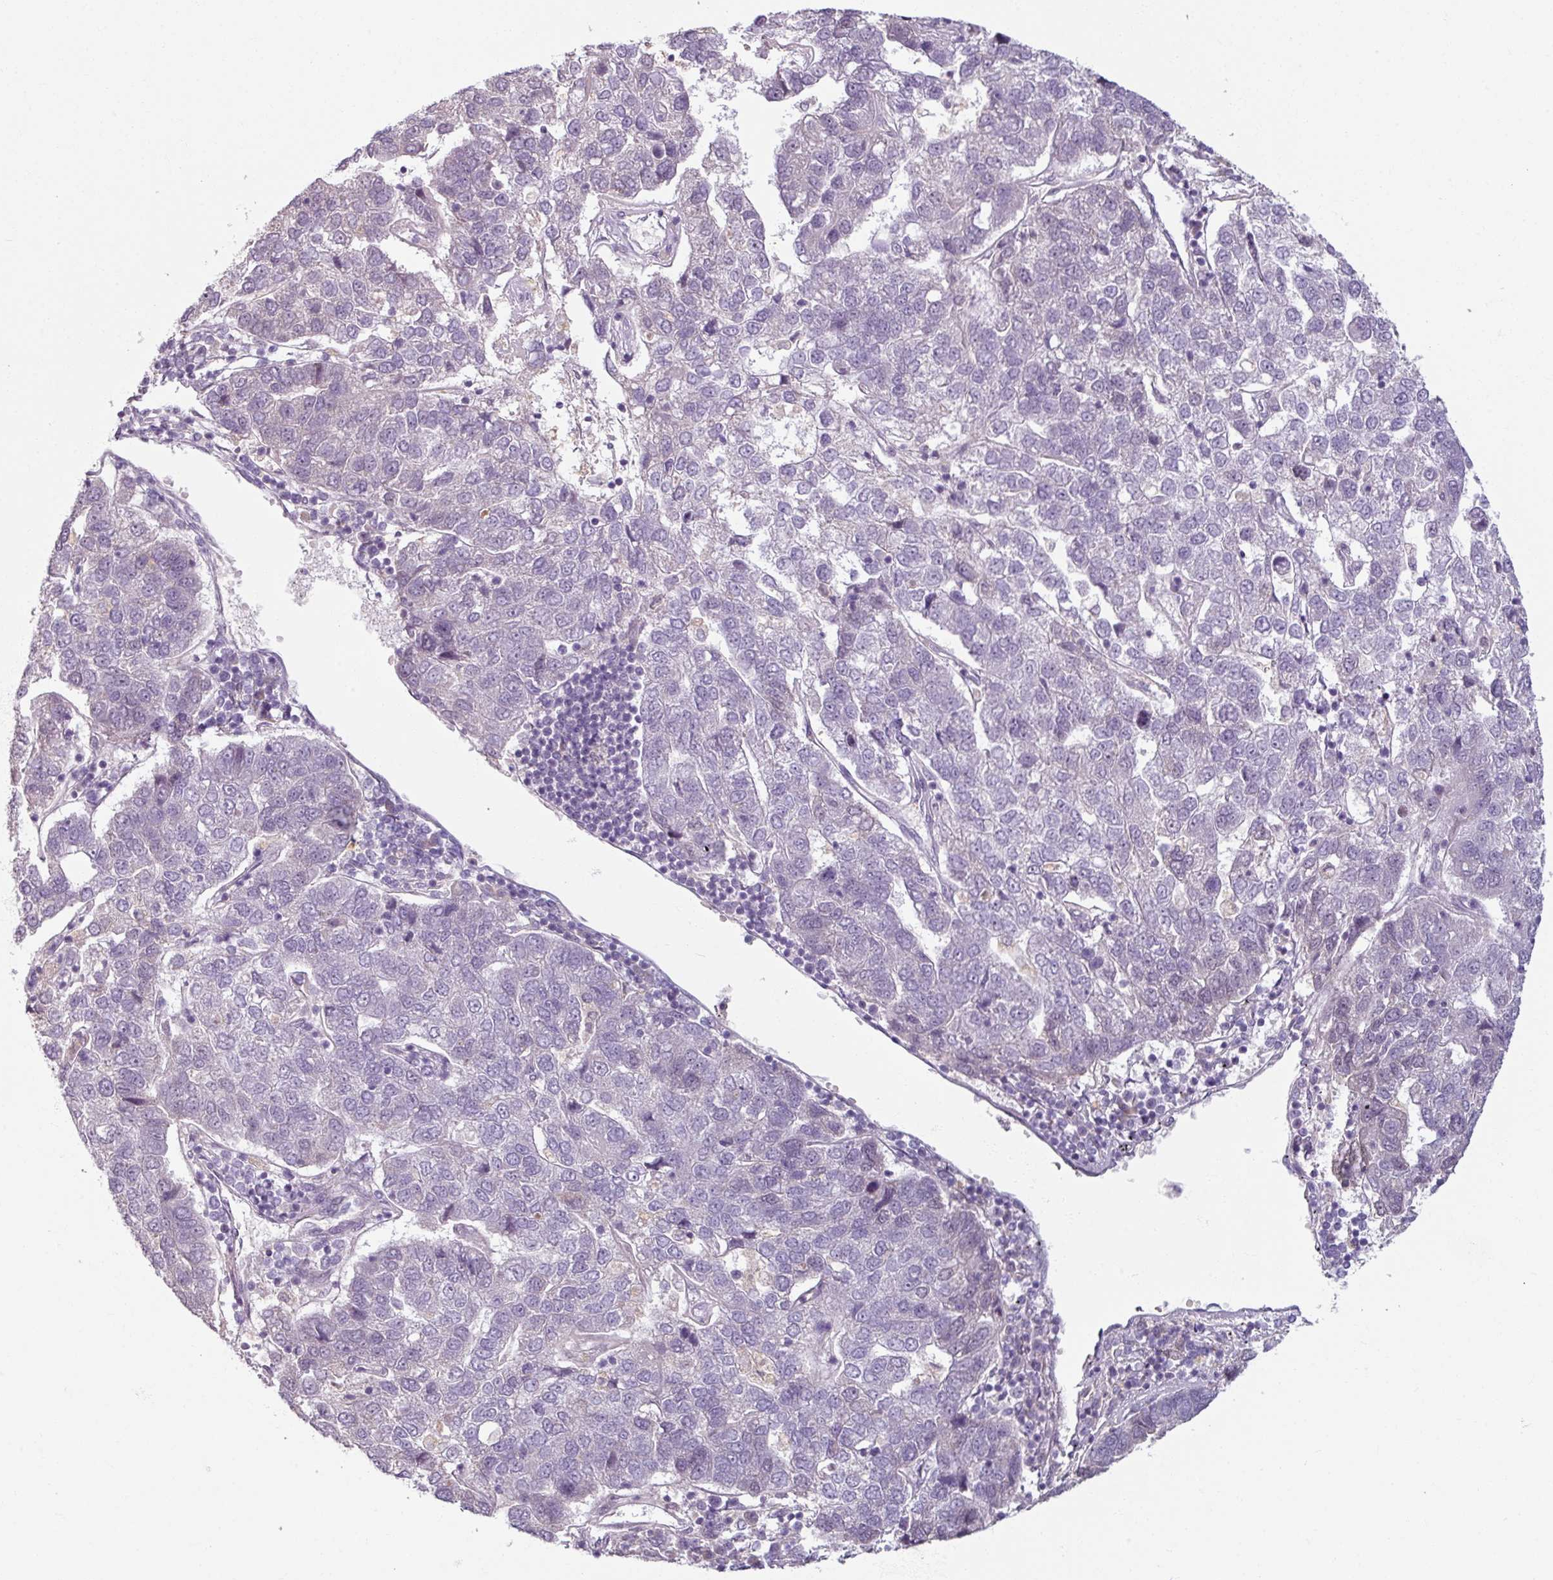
{"staining": {"intensity": "negative", "quantity": "none", "location": "none"}, "tissue": "pancreatic cancer", "cell_type": "Tumor cells", "image_type": "cancer", "snomed": [{"axis": "morphology", "description": "Adenocarcinoma, NOS"}, {"axis": "topography", "description": "Pancreas"}], "caption": "High power microscopy histopathology image of an immunohistochemistry photomicrograph of pancreatic cancer, revealing no significant positivity in tumor cells.", "gene": "UVSSA", "patient": {"sex": "female", "age": 61}}